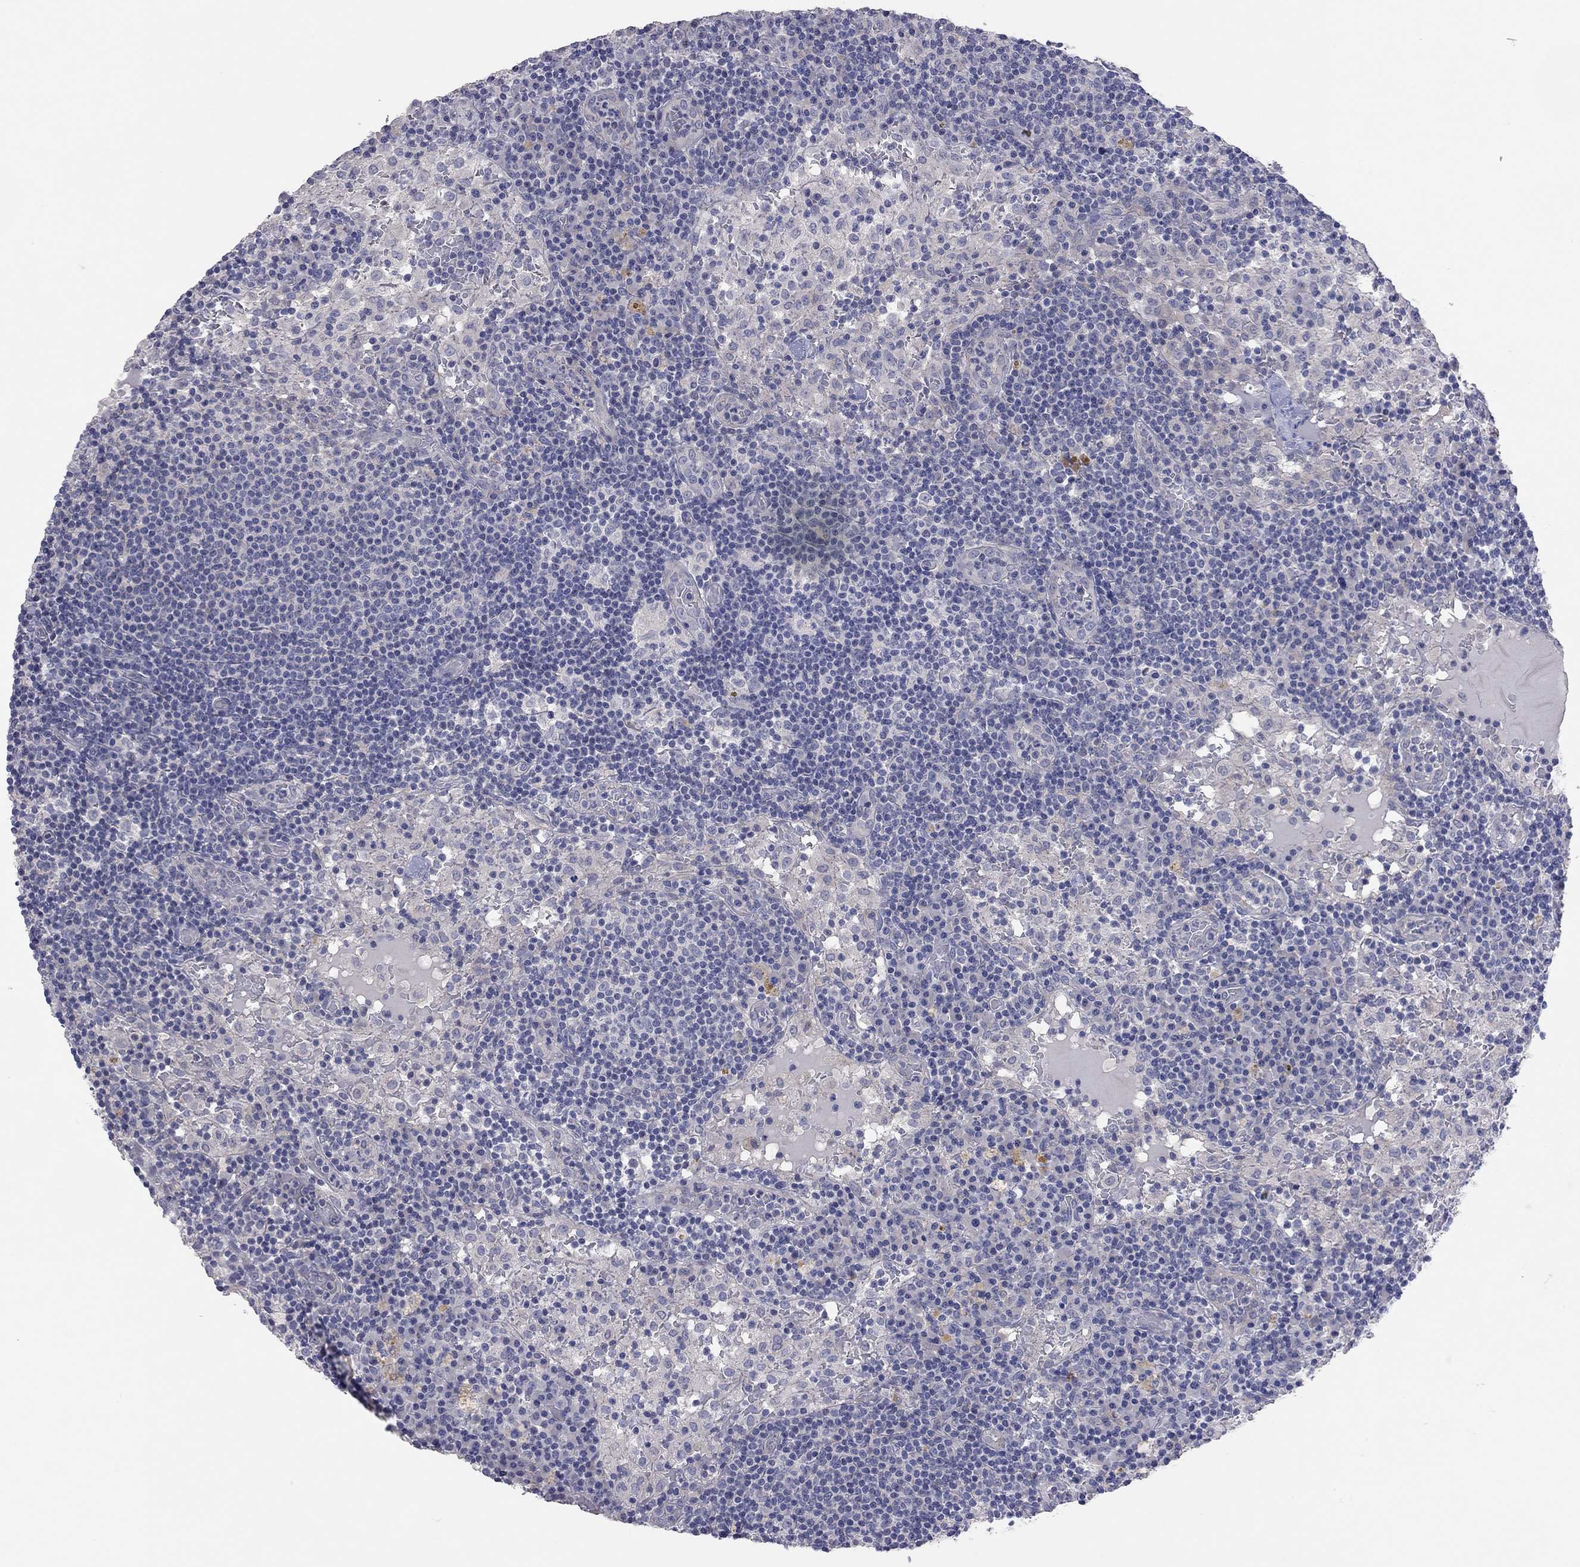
{"staining": {"intensity": "negative", "quantity": "none", "location": "none"}, "tissue": "lymph node", "cell_type": "Germinal center cells", "image_type": "normal", "snomed": [{"axis": "morphology", "description": "Normal tissue, NOS"}, {"axis": "topography", "description": "Lymph node"}], "caption": "The micrograph demonstrates no significant expression in germinal center cells of lymph node.", "gene": "KCNB1", "patient": {"sex": "male", "age": 62}}